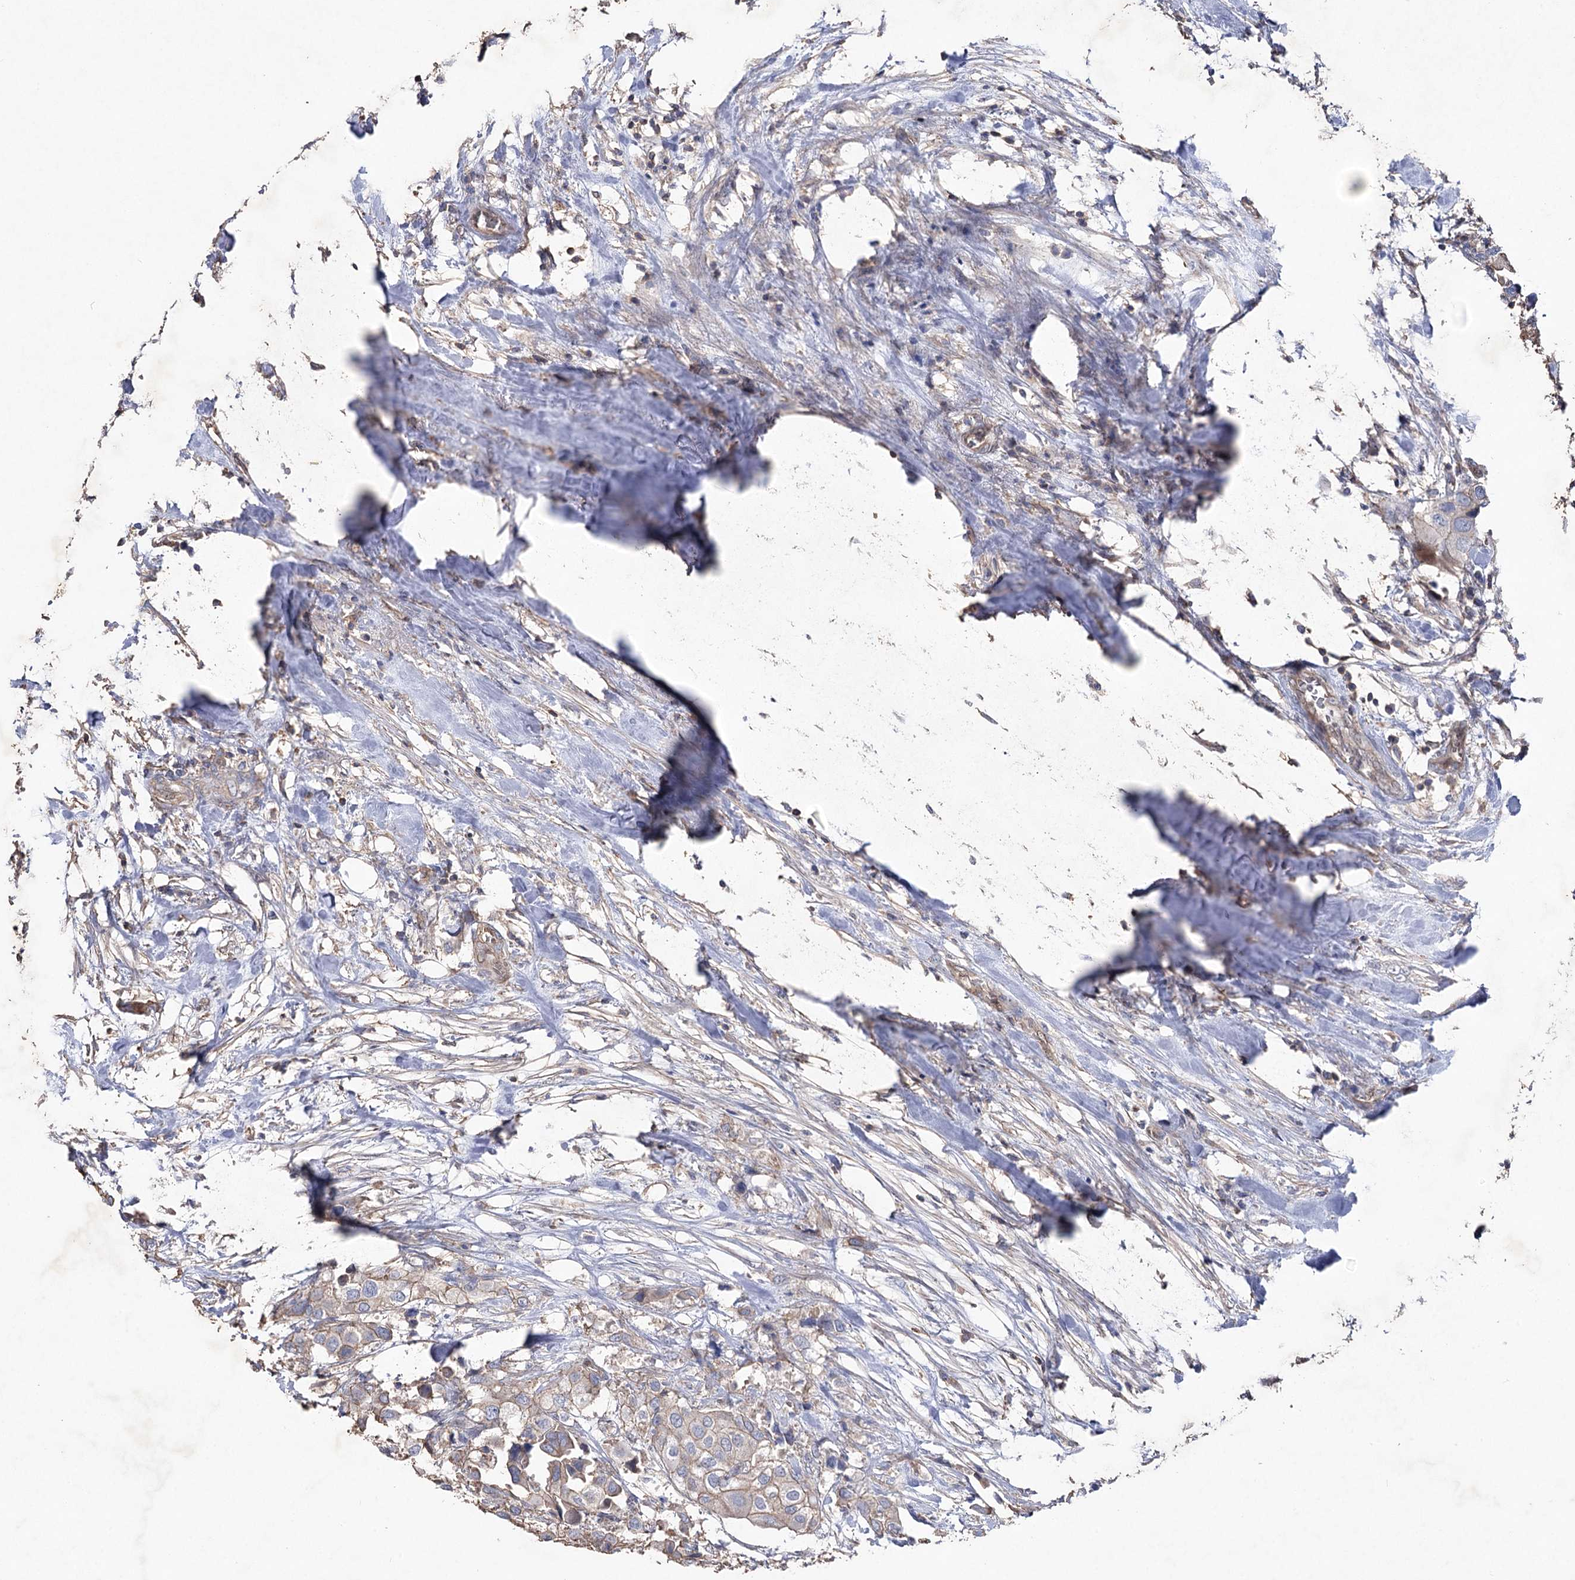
{"staining": {"intensity": "weak", "quantity": "25%-75%", "location": "cytoplasmic/membranous"}, "tissue": "urothelial cancer", "cell_type": "Tumor cells", "image_type": "cancer", "snomed": [{"axis": "morphology", "description": "Urothelial carcinoma, High grade"}, {"axis": "topography", "description": "Urinary bladder"}], "caption": "Urothelial cancer stained with DAB (3,3'-diaminobenzidine) immunohistochemistry demonstrates low levels of weak cytoplasmic/membranous staining in about 25%-75% of tumor cells.", "gene": "FAM13B", "patient": {"sex": "male", "age": 64}}